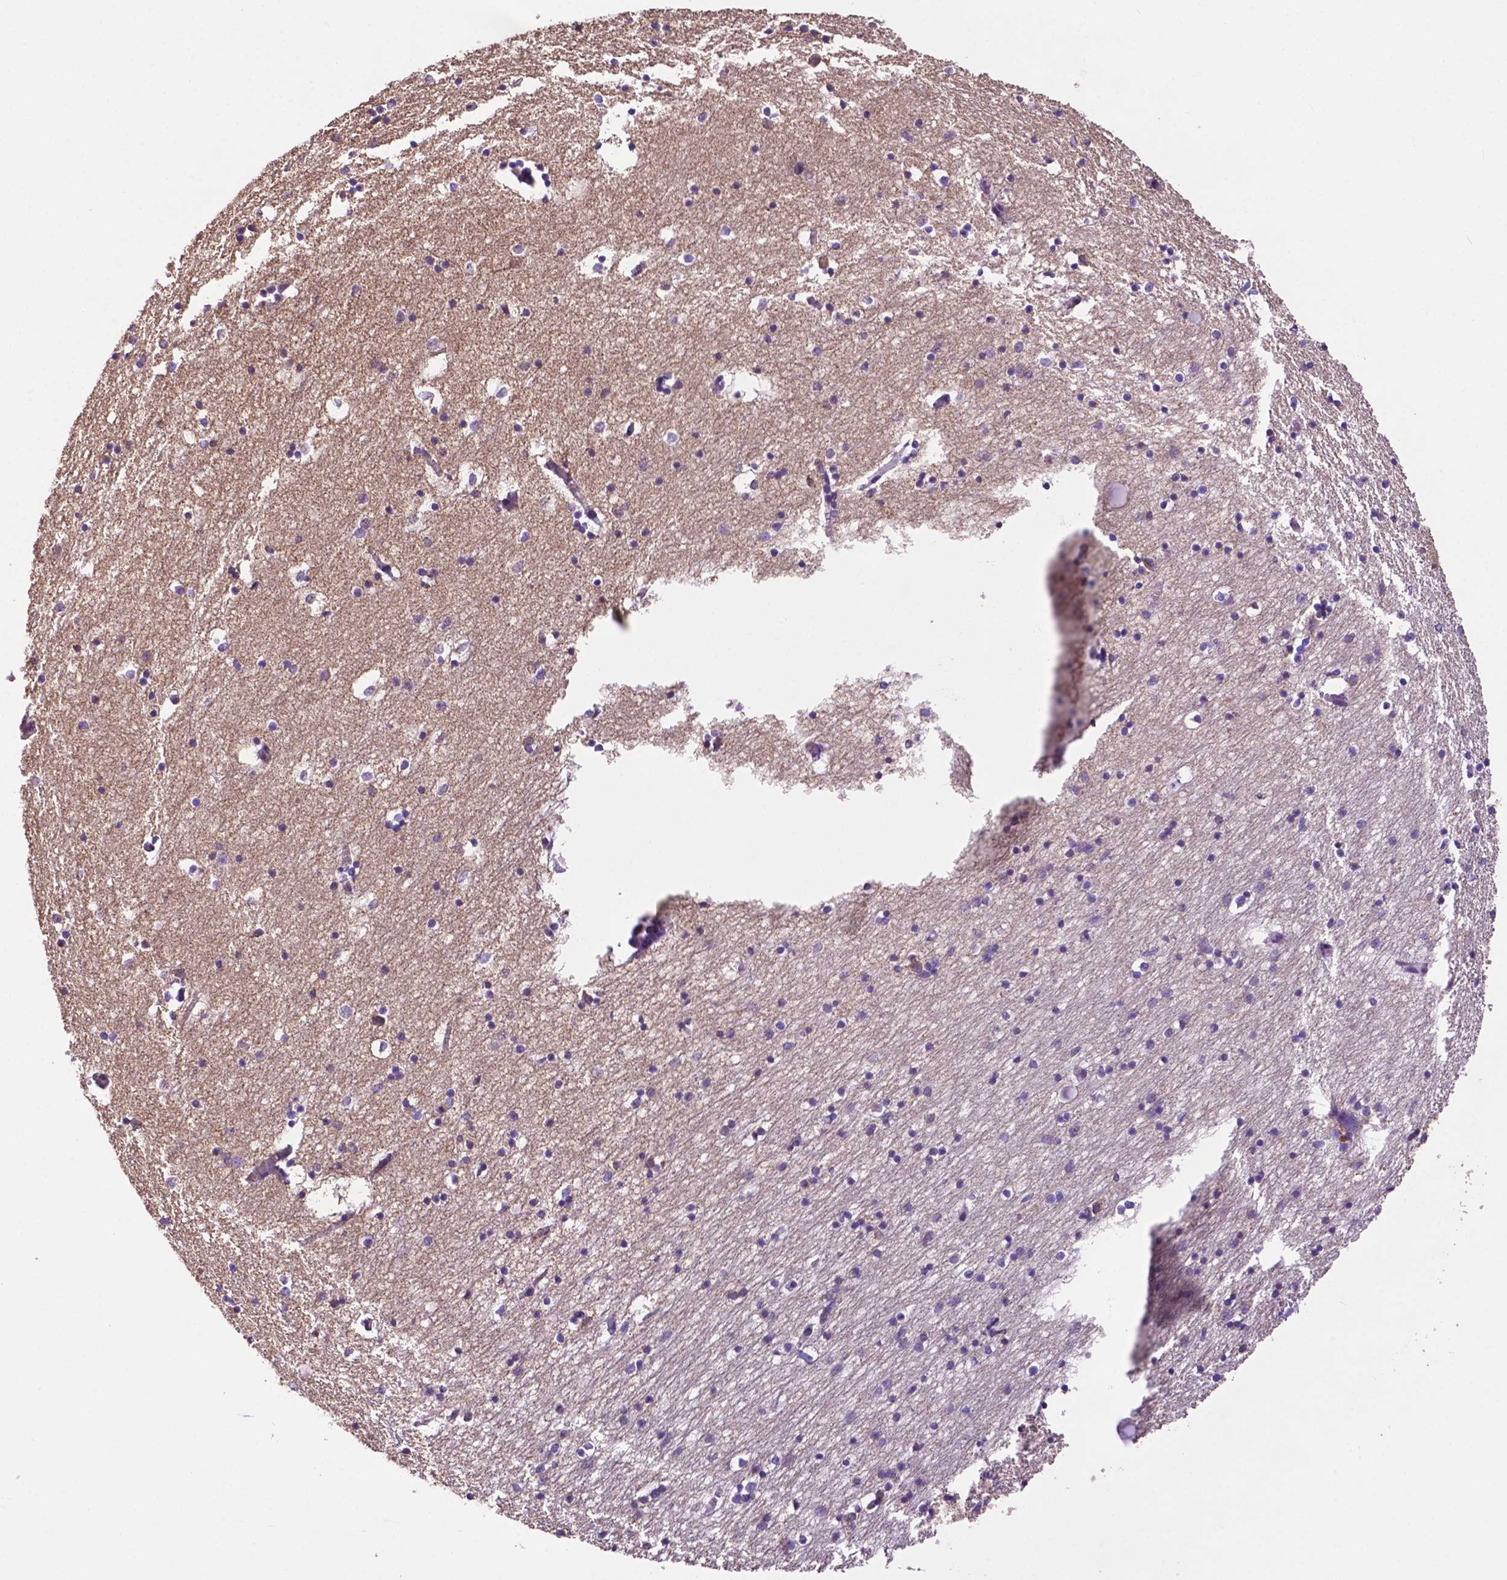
{"staining": {"intensity": "moderate", "quantity": "<25%", "location": "cytoplasmic/membranous"}, "tissue": "hippocampus", "cell_type": "Glial cells", "image_type": "normal", "snomed": [{"axis": "morphology", "description": "Normal tissue, NOS"}, {"axis": "topography", "description": "Lateral ventricle wall"}, {"axis": "topography", "description": "Hippocampus"}], "caption": "Moderate cytoplasmic/membranous staining is identified in approximately <25% of glial cells in benign hippocampus.", "gene": "PHYHIP", "patient": {"sex": "female", "age": 63}}